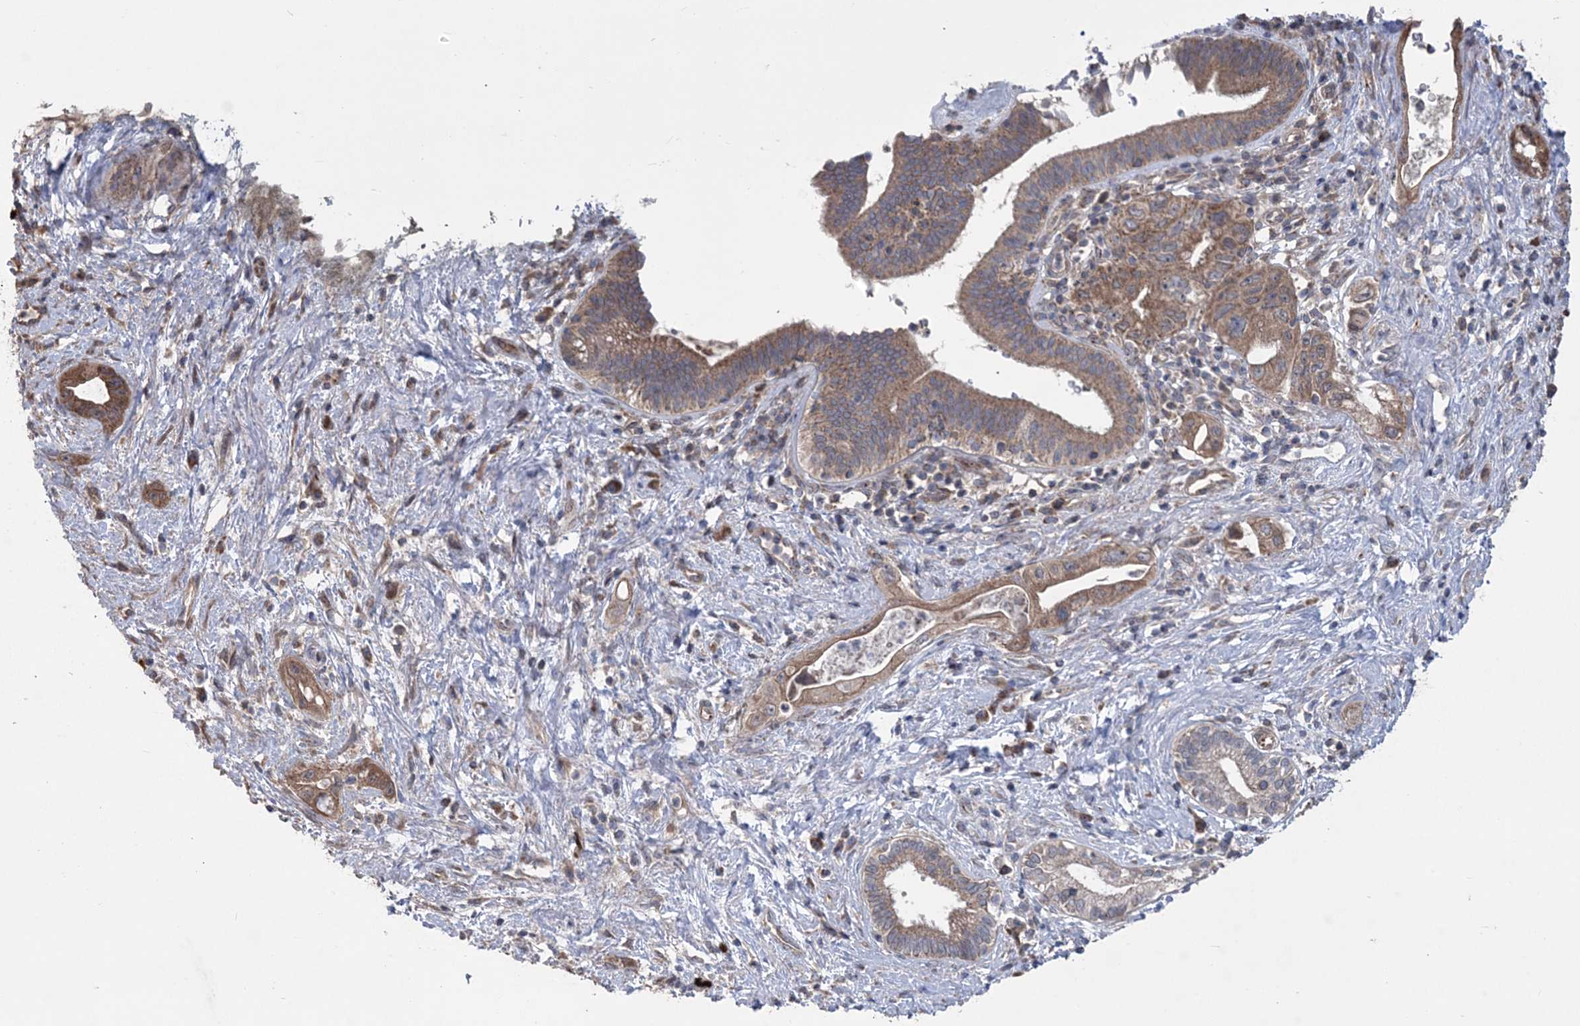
{"staining": {"intensity": "moderate", "quantity": ">75%", "location": "cytoplasmic/membranous"}, "tissue": "pancreatic cancer", "cell_type": "Tumor cells", "image_type": "cancer", "snomed": [{"axis": "morphology", "description": "Adenocarcinoma, NOS"}, {"axis": "topography", "description": "Pancreas"}], "caption": "Moderate cytoplasmic/membranous staining for a protein is identified in approximately >75% of tumor cells of adenocarcinoma (pancreatic) using IHC.", "gene": "MTRF1L", "patient": {"sex": "female", "age": 73}}